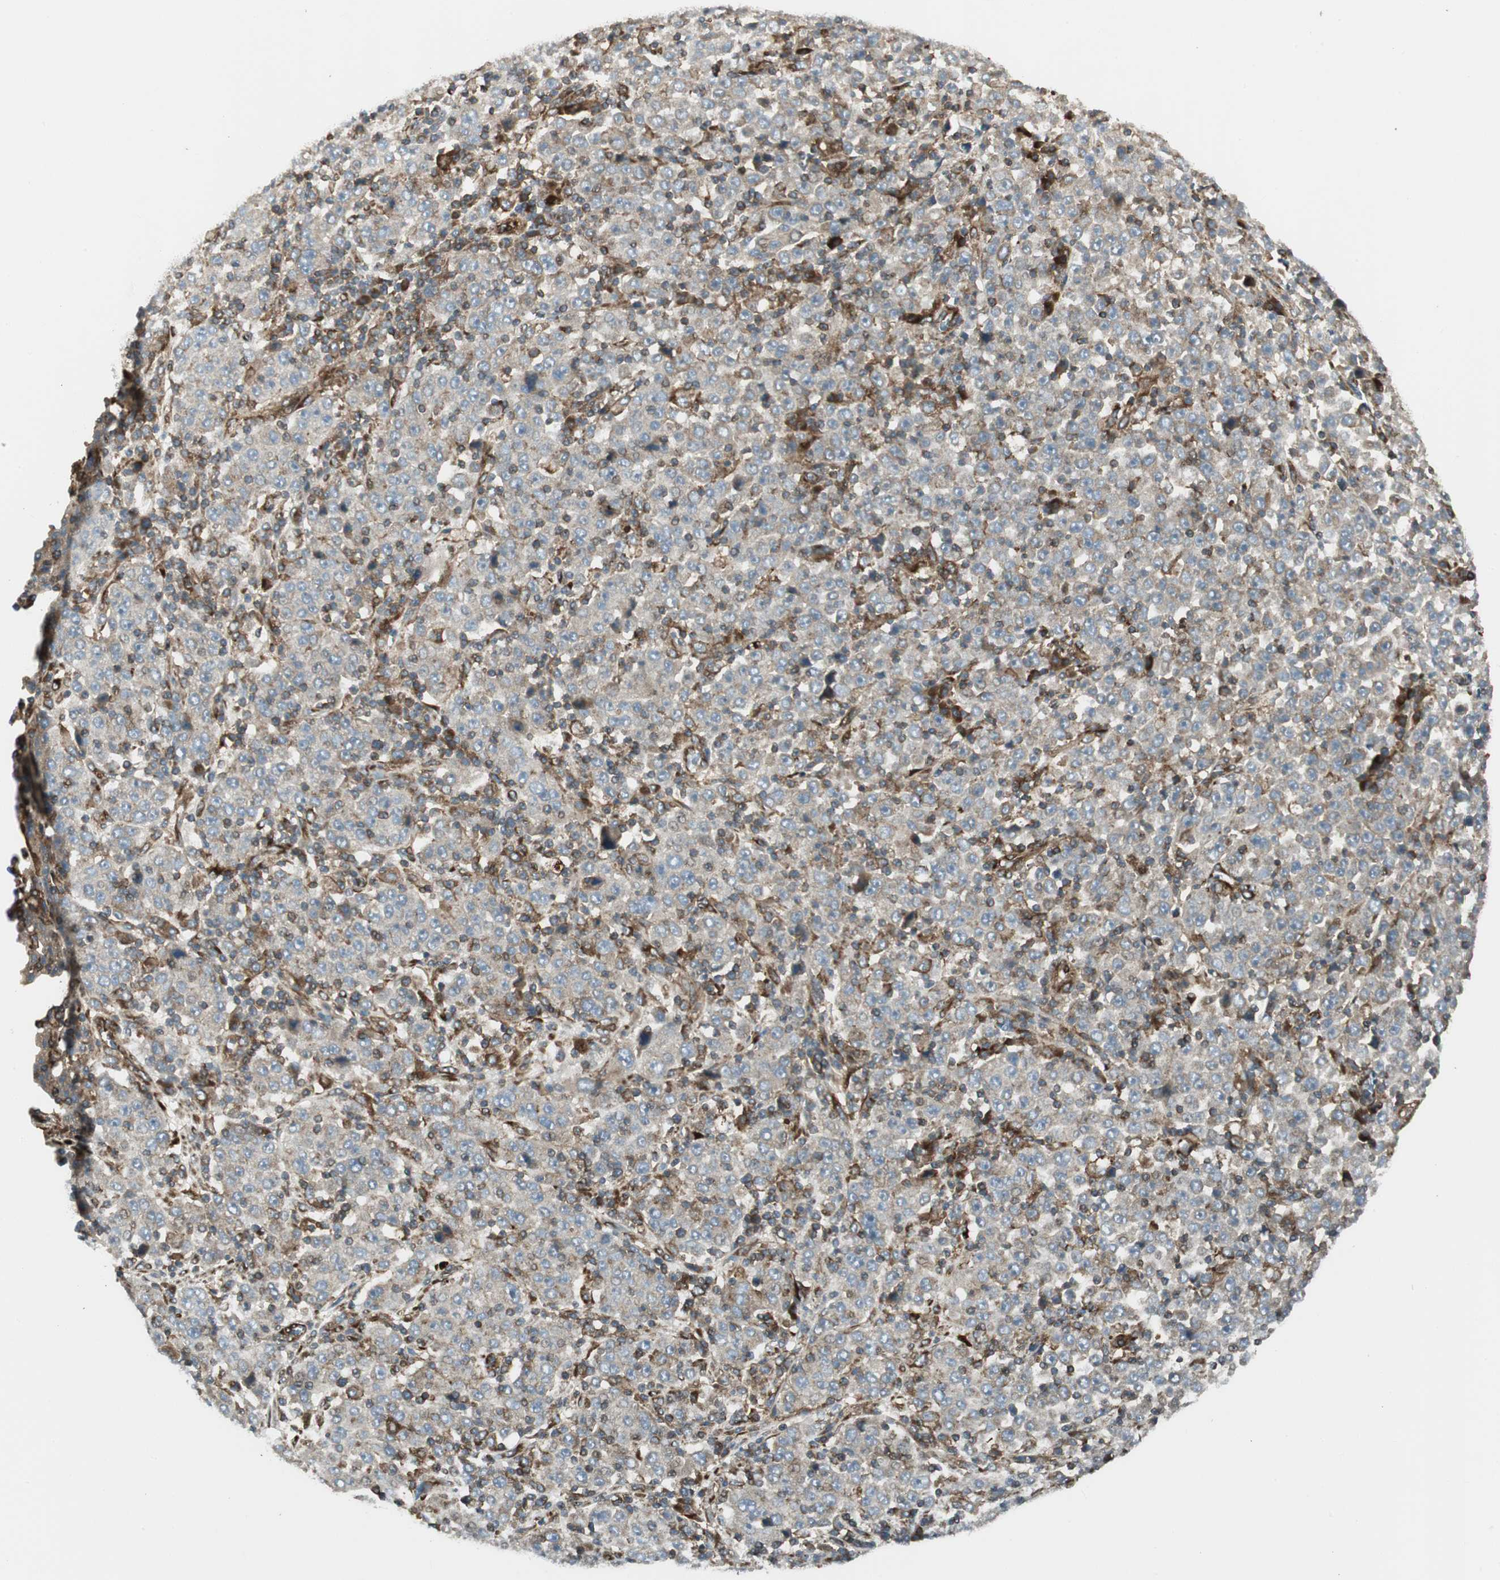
{"staining": {"intensity": "weak", "quantity": ">75%", "location": "cytoplasmic/membranous"}, "tissue": "stomach cancer", "cell_type": "Tumor cells", "image_type": "cancer", "snomed": [{"axis": "morphology", "description": "Normal tissue, NOS"}, {"axis": "morphology", "description": "Adenocarcinoma, NOS"}, {"axis": "topography", "description": "Stomach, upper"}, {"axis": "topography", "description": "Stomach"}], "caption": "Immunohistochemistry (IHC) (DAB) staining of stomach cancer (adenocarcinoma) displays weak cytoplasmic/membranous protein expression in approximately >75% of tumor cells.", "gene": "PRKG1", "patient": {"sex": "male", "age": 59}}